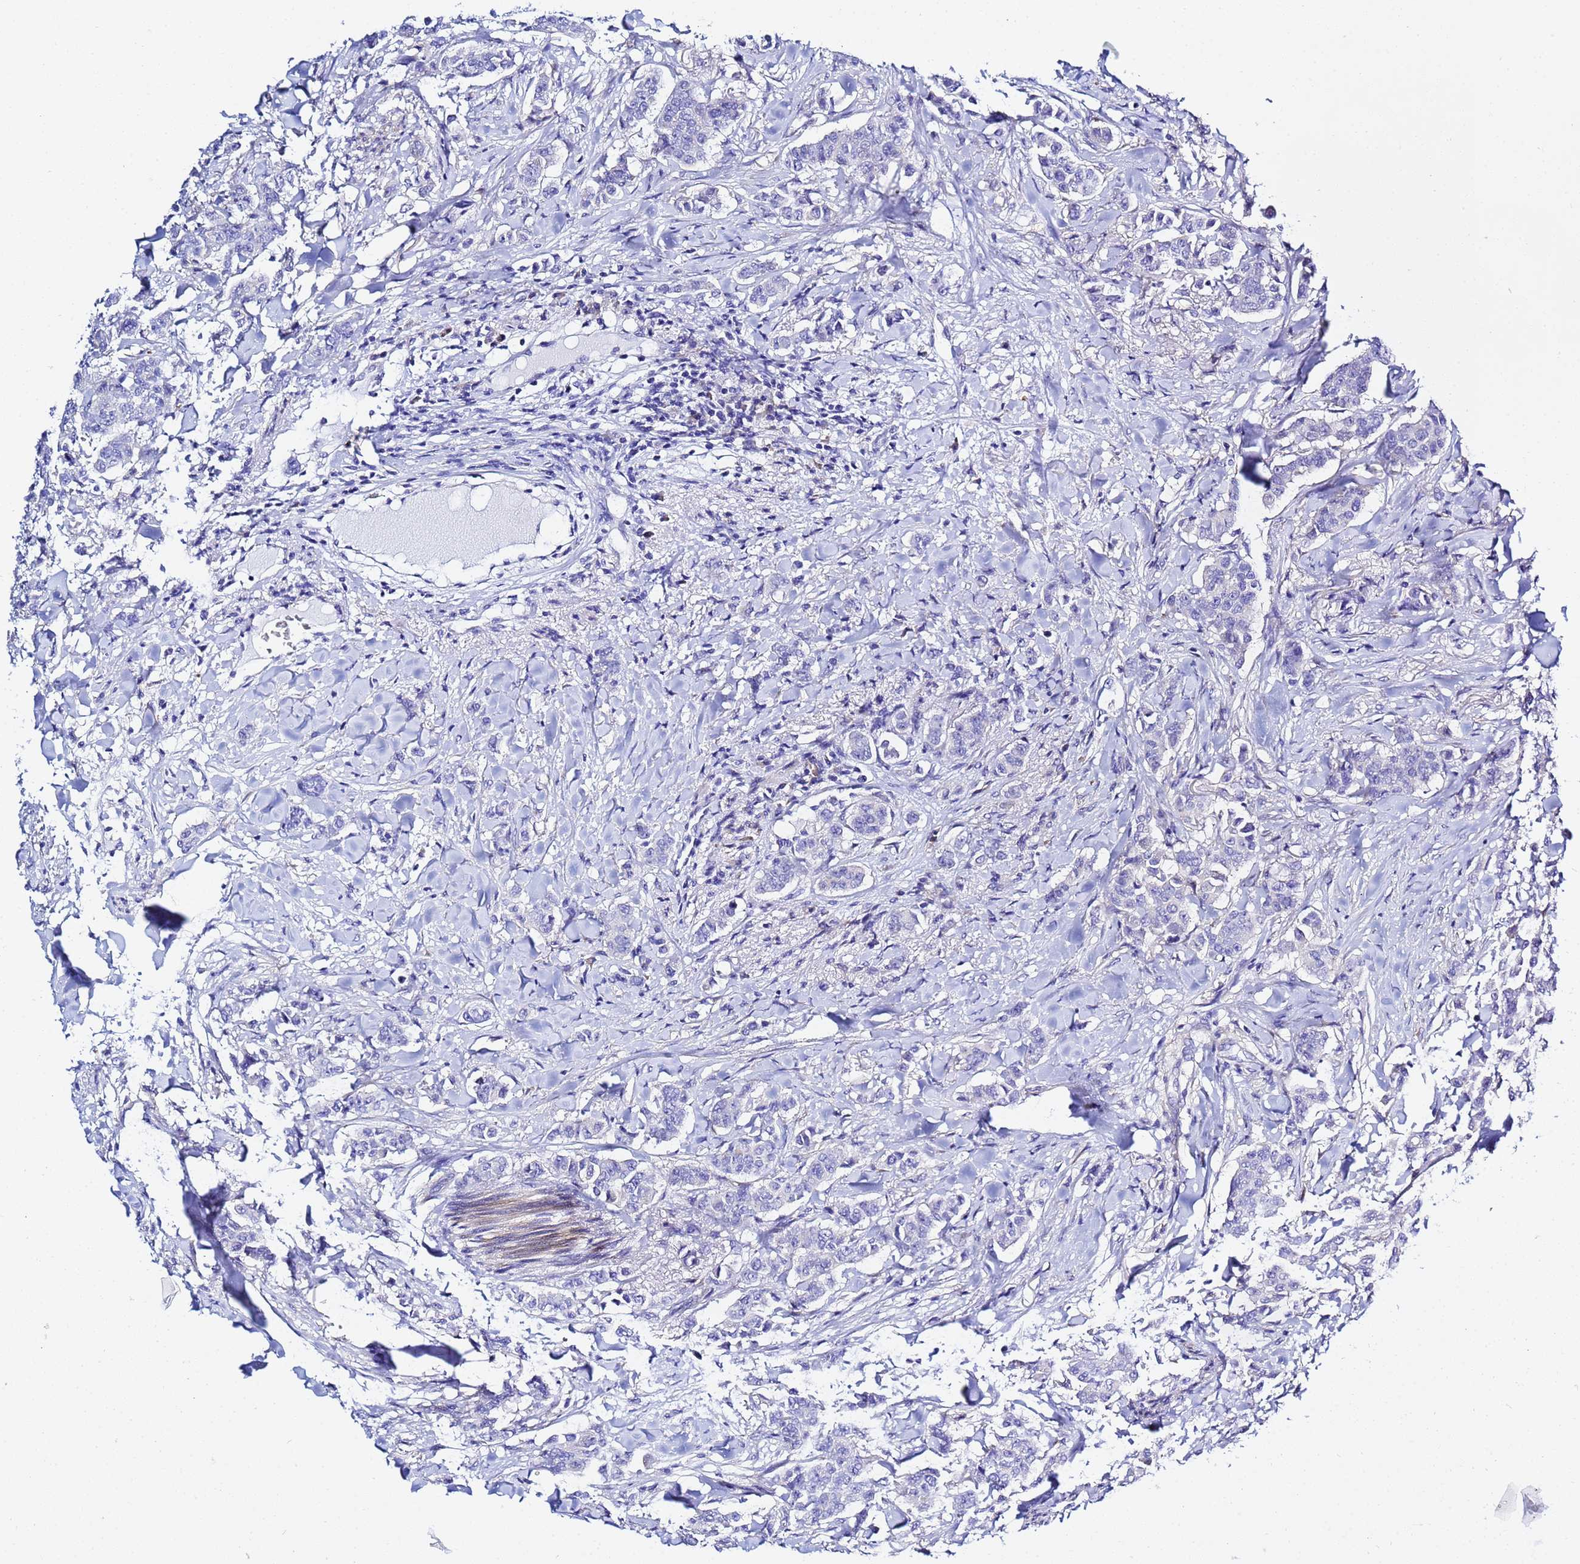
{"staining": {"intensity": "negative", "quantity": "none", "location": "none"}, "tissue": "breast cancer", "cell_type": "Tumor cells", "image_type": "cancer", "snomed": [{"axis": "morphology", "description": "Duct carcinoma"}, {"axis": "topography", "description": "Breast"}], "caption": "Immunohistochemistry of invasive ductal carcinoma (breast) shows no expression in tumor cells.", "gene": "USP18", "patient": {"sex": "female", "age": 40}}